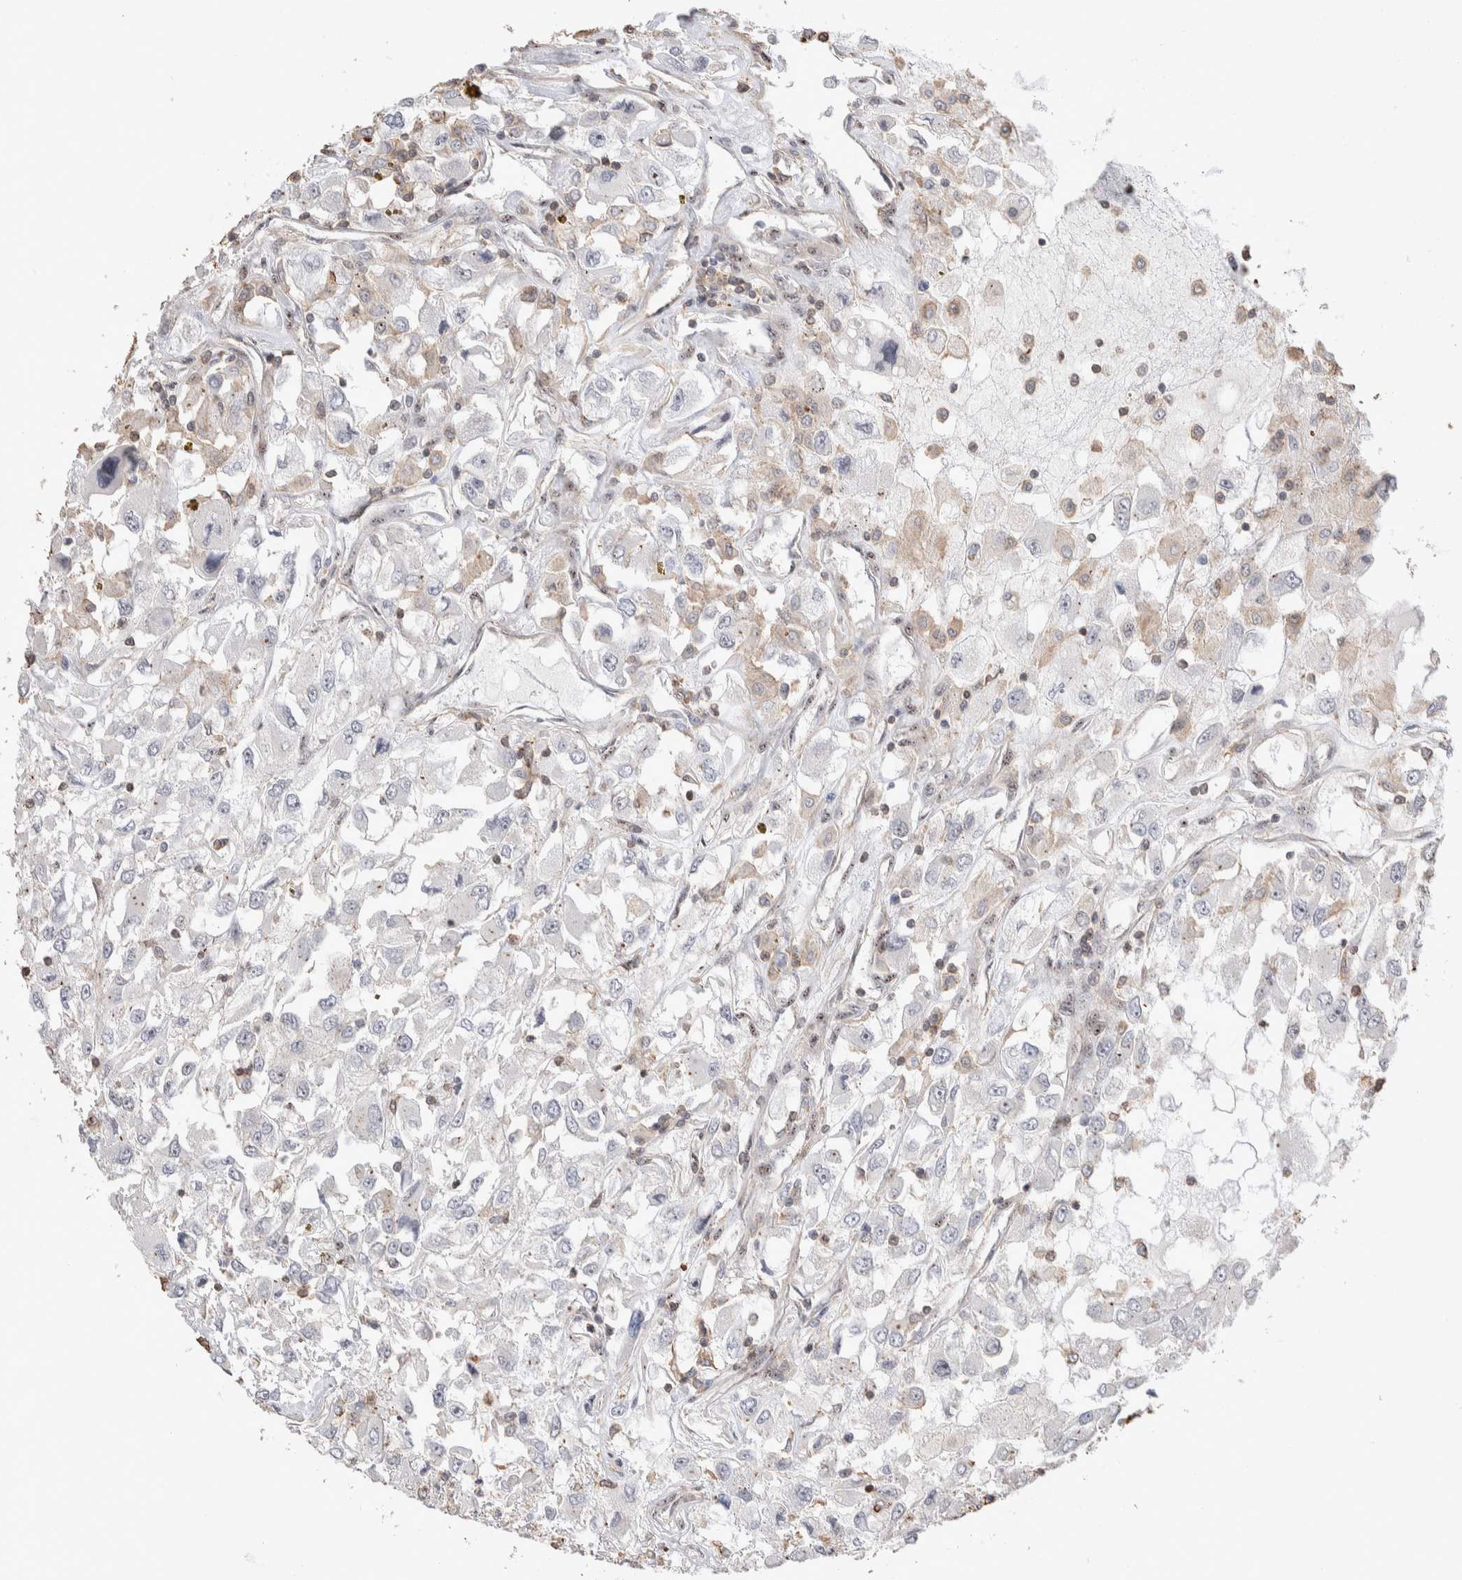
{"staining": {"intensity": "negative", "quantity": "none", "location": "none"}, "tissue": "renal cancer", "cell_type": "Tumor cells", "image_type": "cancer", "snomed": [{"axis": "morphology", "description": "Adenocarcinoma, NOS"}, {"axis": "topography", "description": "Kidney"}], "caption": "This is an immunohistochemistry (IHC) image of renal cancer. There is no expression in tumor cells.", "gene": "ZNF704", "patient": {"sex": "female", "age": 52}}